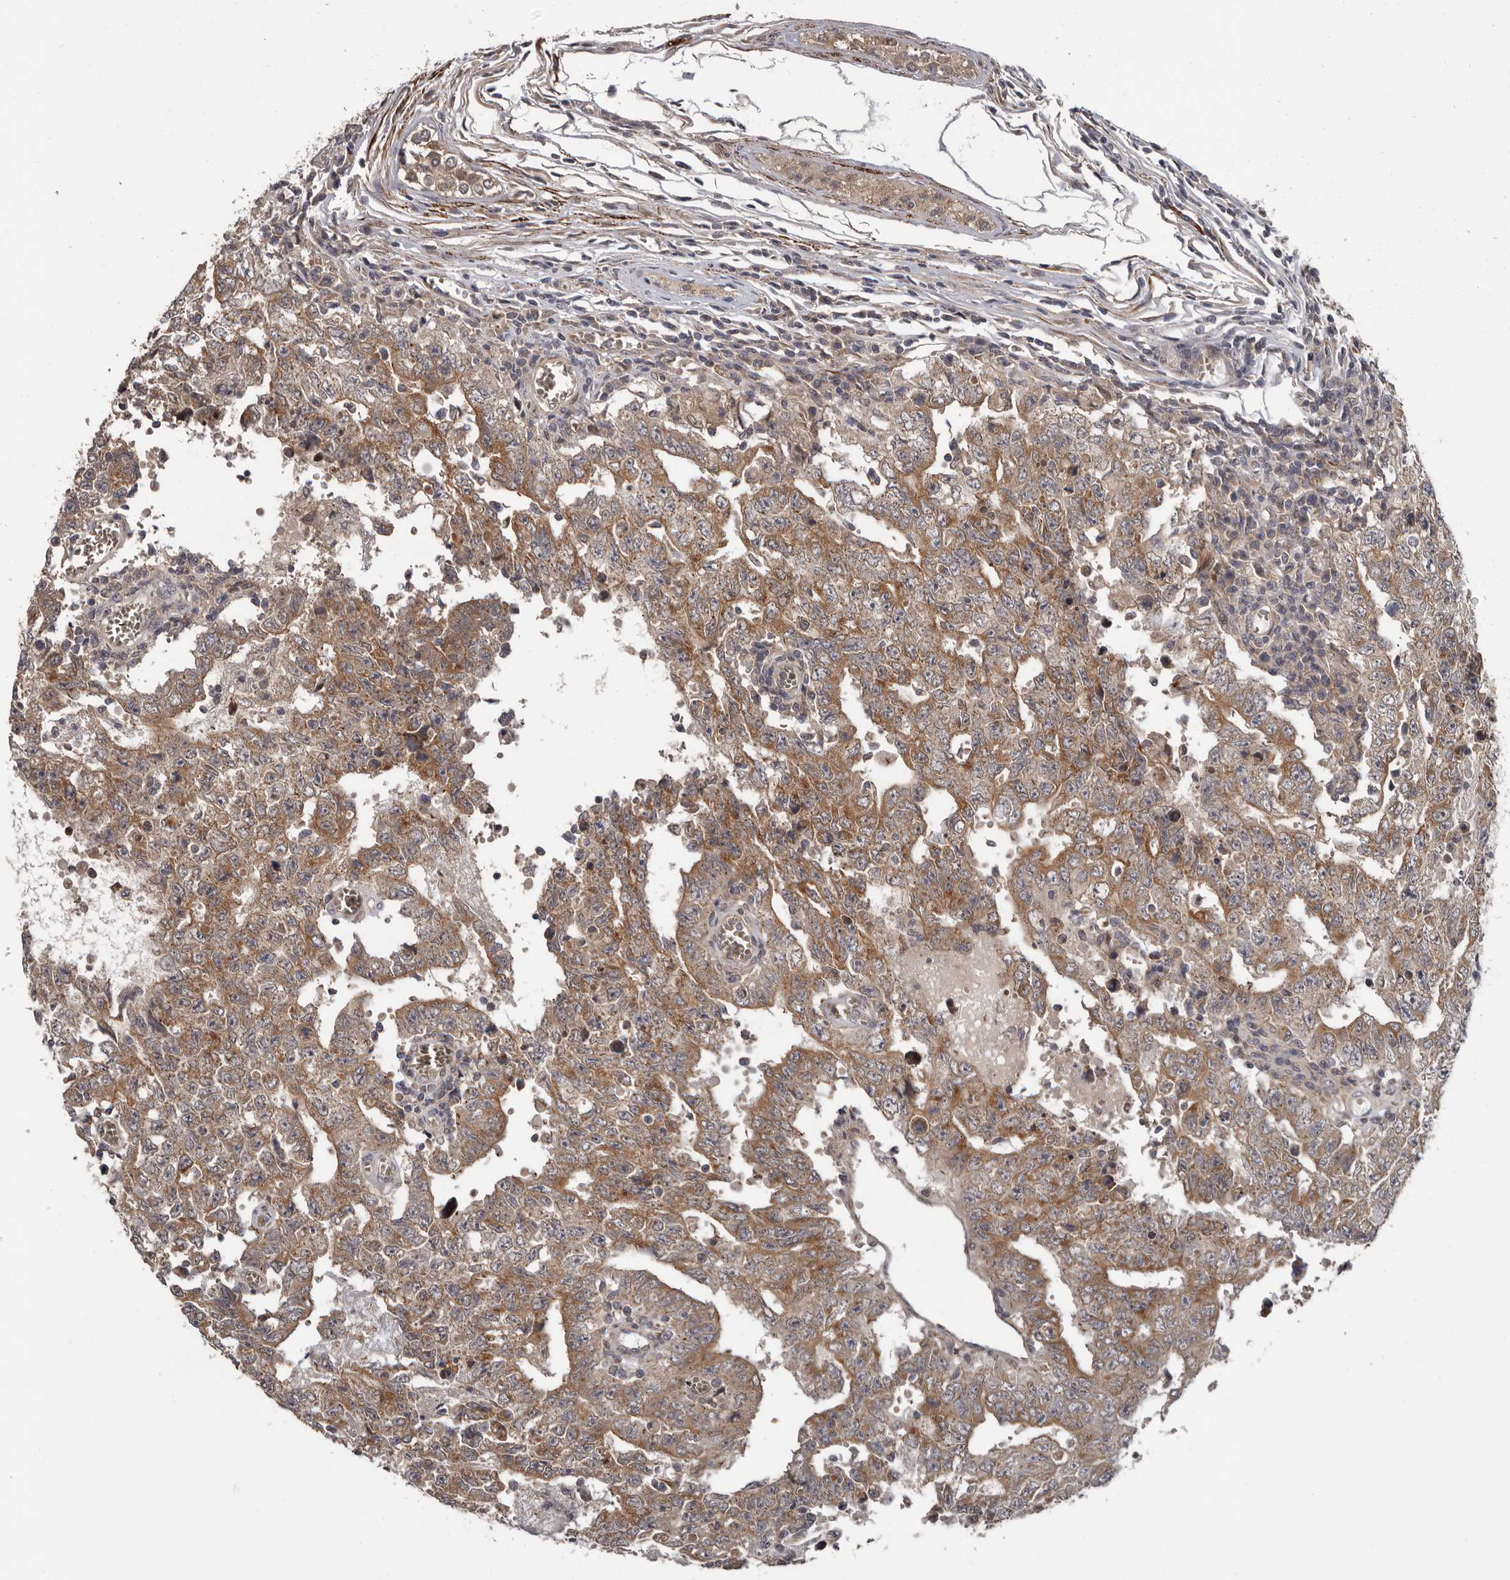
{"staining": {"intensity": "moderate", "quantity": ">75%", "location": "cytoplasmic/membranous"}, "tissue": "testis cancer", "cell_type": "Tumor cells", "image_type": "cancer", "snomed": [{"axis": "morphology", "description": "Carcinoma, Embryonal, NOS"}, {"axis": "topography", "description": "Testis"}], "caption": "This image exhibits IHC staining of testis cancer, with medium moderate cytoplasmic/membranous expression in about >75% of tumor cells.", "gene": "FGFR4", "patient": {"sex": "male", "age": 26}}